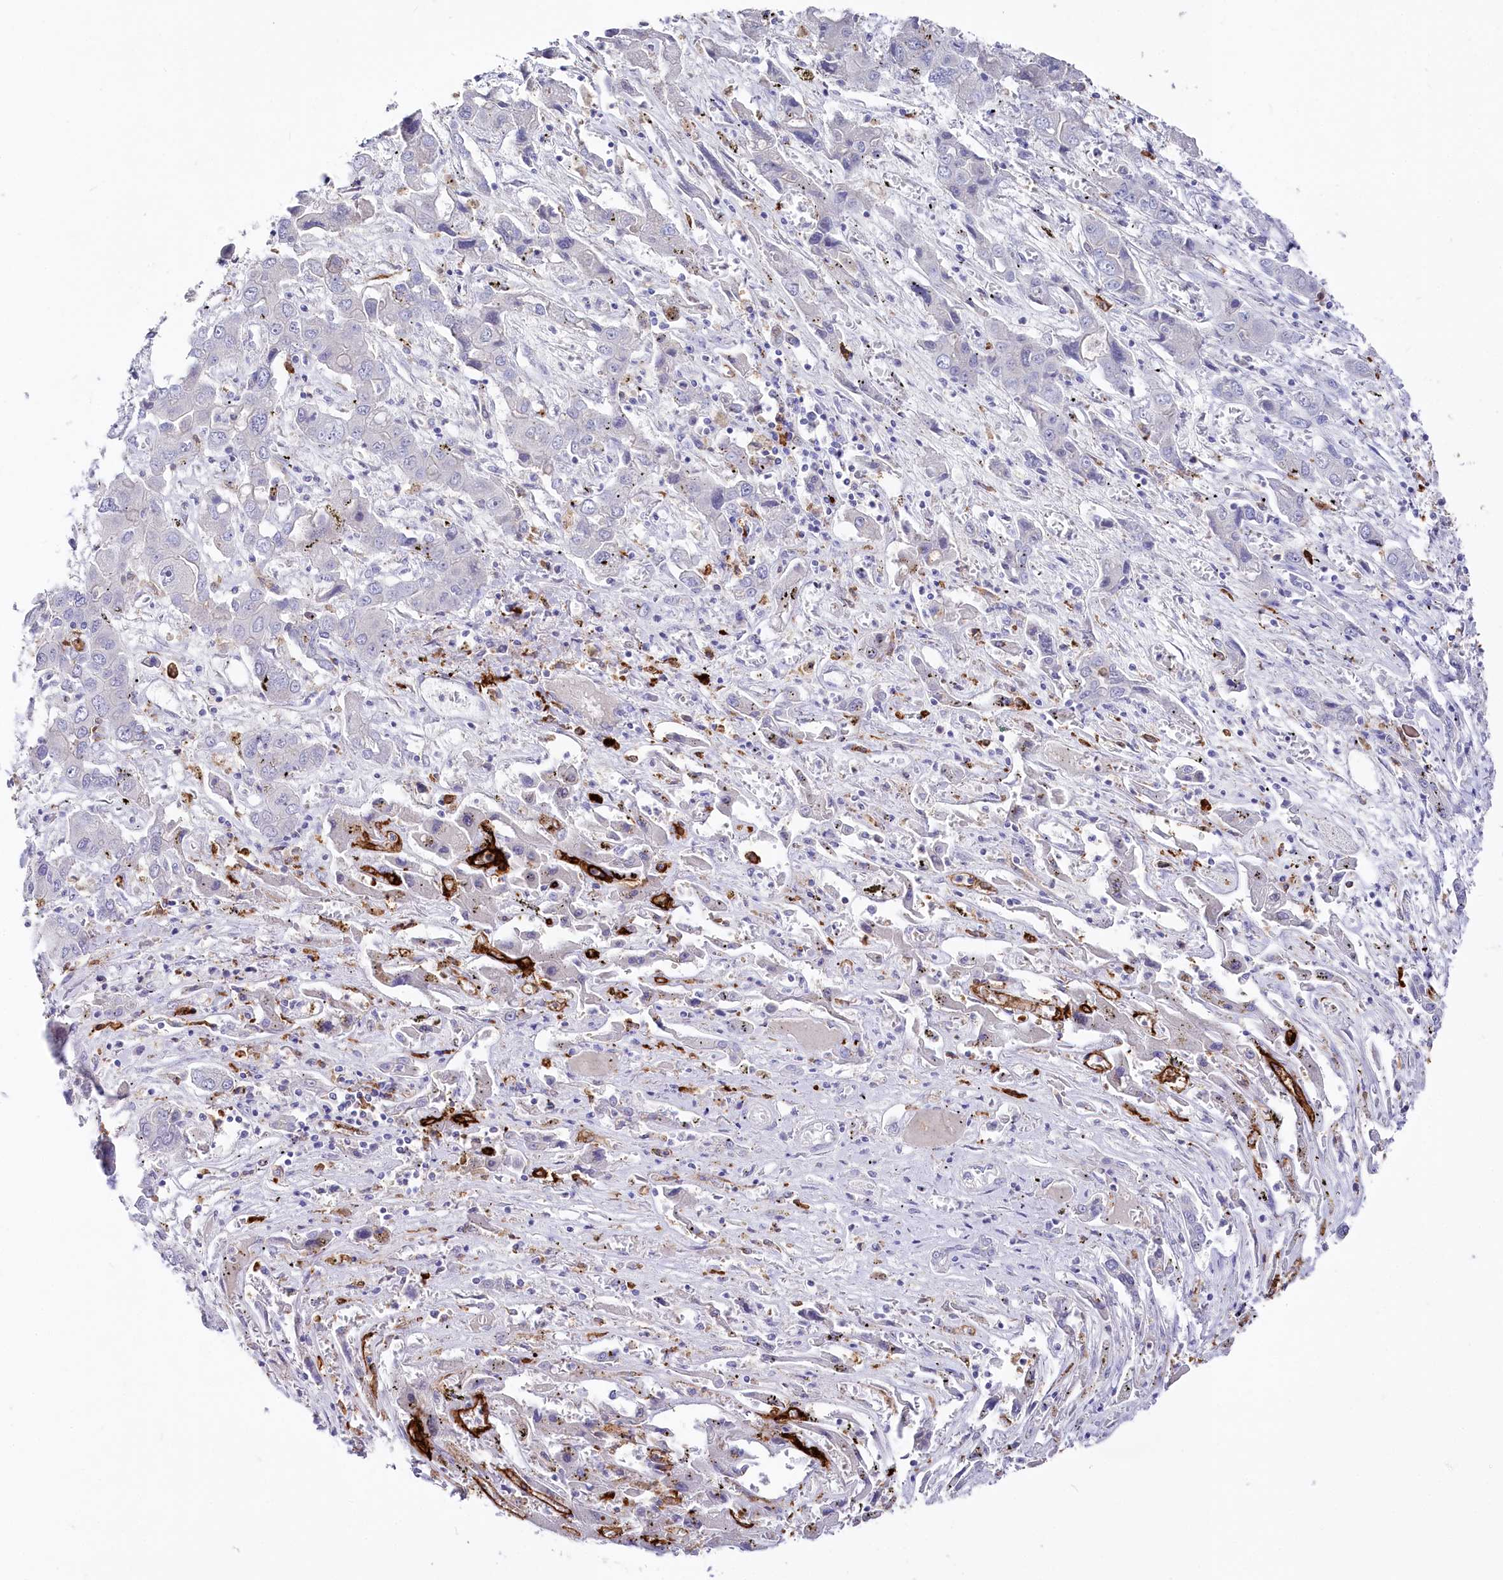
{"staining": {"intensity": "negative", "quantity": "none", "location": "none"}, "tissue": "liver cancer", "cell_type": "Tumor cells", "image_type": "cancer", "snomed": [{"axis": "morphology", "description": "Cholangiocarcinoma"}, {"axis": "topography", "description": "Liver"}], "caption": "Liver cholangiocarcinoma was stained to show a protein in brown. There is no significant staining in tumor cells. (Immunohistochemistry (ihc), brightfield microscopy, high magnification).", "gene": "CLEC4M", "patient": {"sex": "male", "age": 67}}